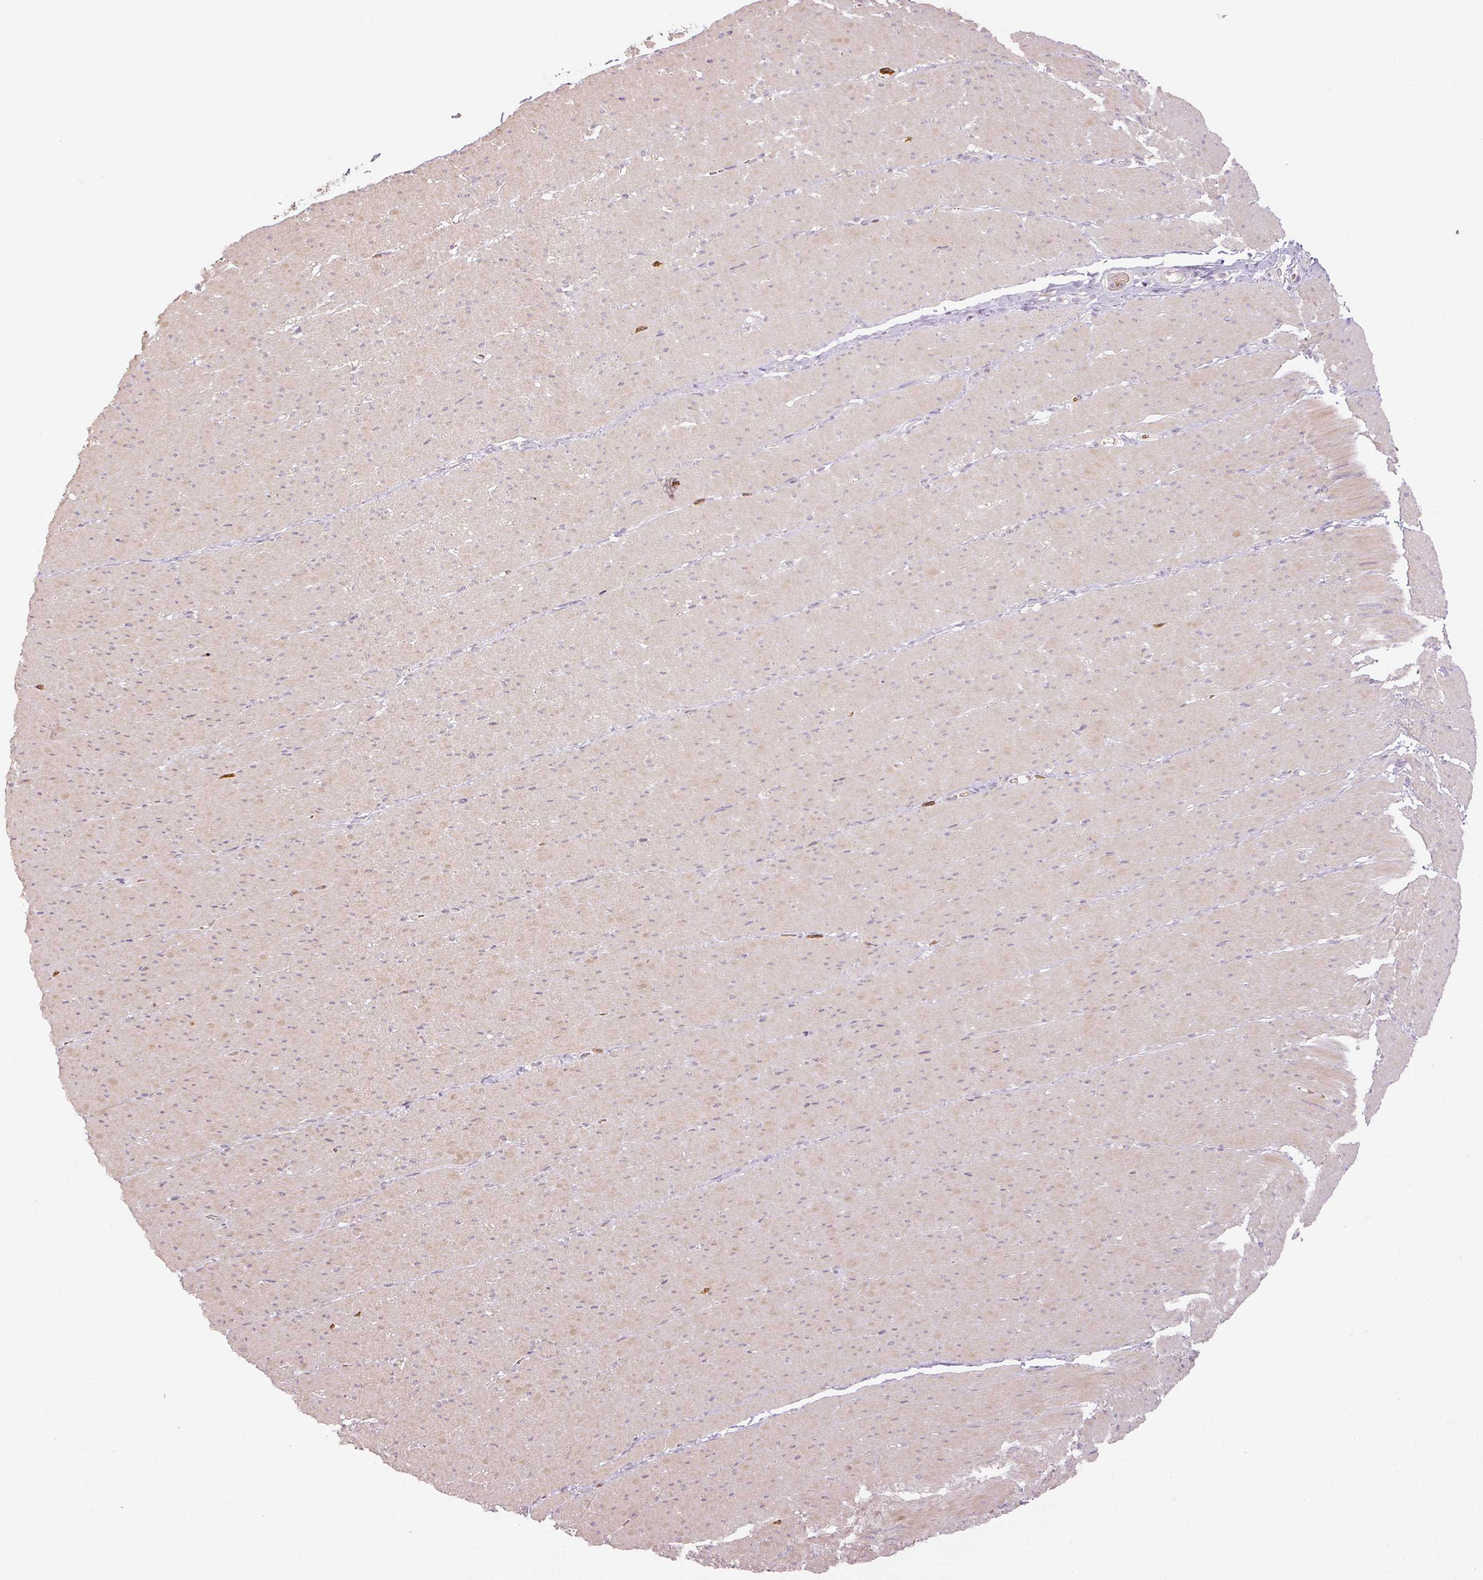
{"staining": {"intensity": "weak", "quantity": "25%-75%", "location": "cytoplasmic/membranous"}, "tissue": "smooth muscle", "cell_type": "Smooth muscle cells", "image_type": "normal", "snomed": [{"axis": "morphology", "description": "Normal tissue, NOS"}, {"axis": "topography", "description": "Smooth muscle"}, {"axis": "topography", "description": "Rectum"}], "caption": "Immunohistochemistry histopathology image of normal smooth muscle: human smooth muscle stained using IHC displays low levels of weak protein expression localized specifically in the cytoplasmic/membranous of smooth muscle cells, appearing as a cytoplasmic/membranous brown color.", "gene": "GZMA", "patient": {"sex": "male", "age": 53}}